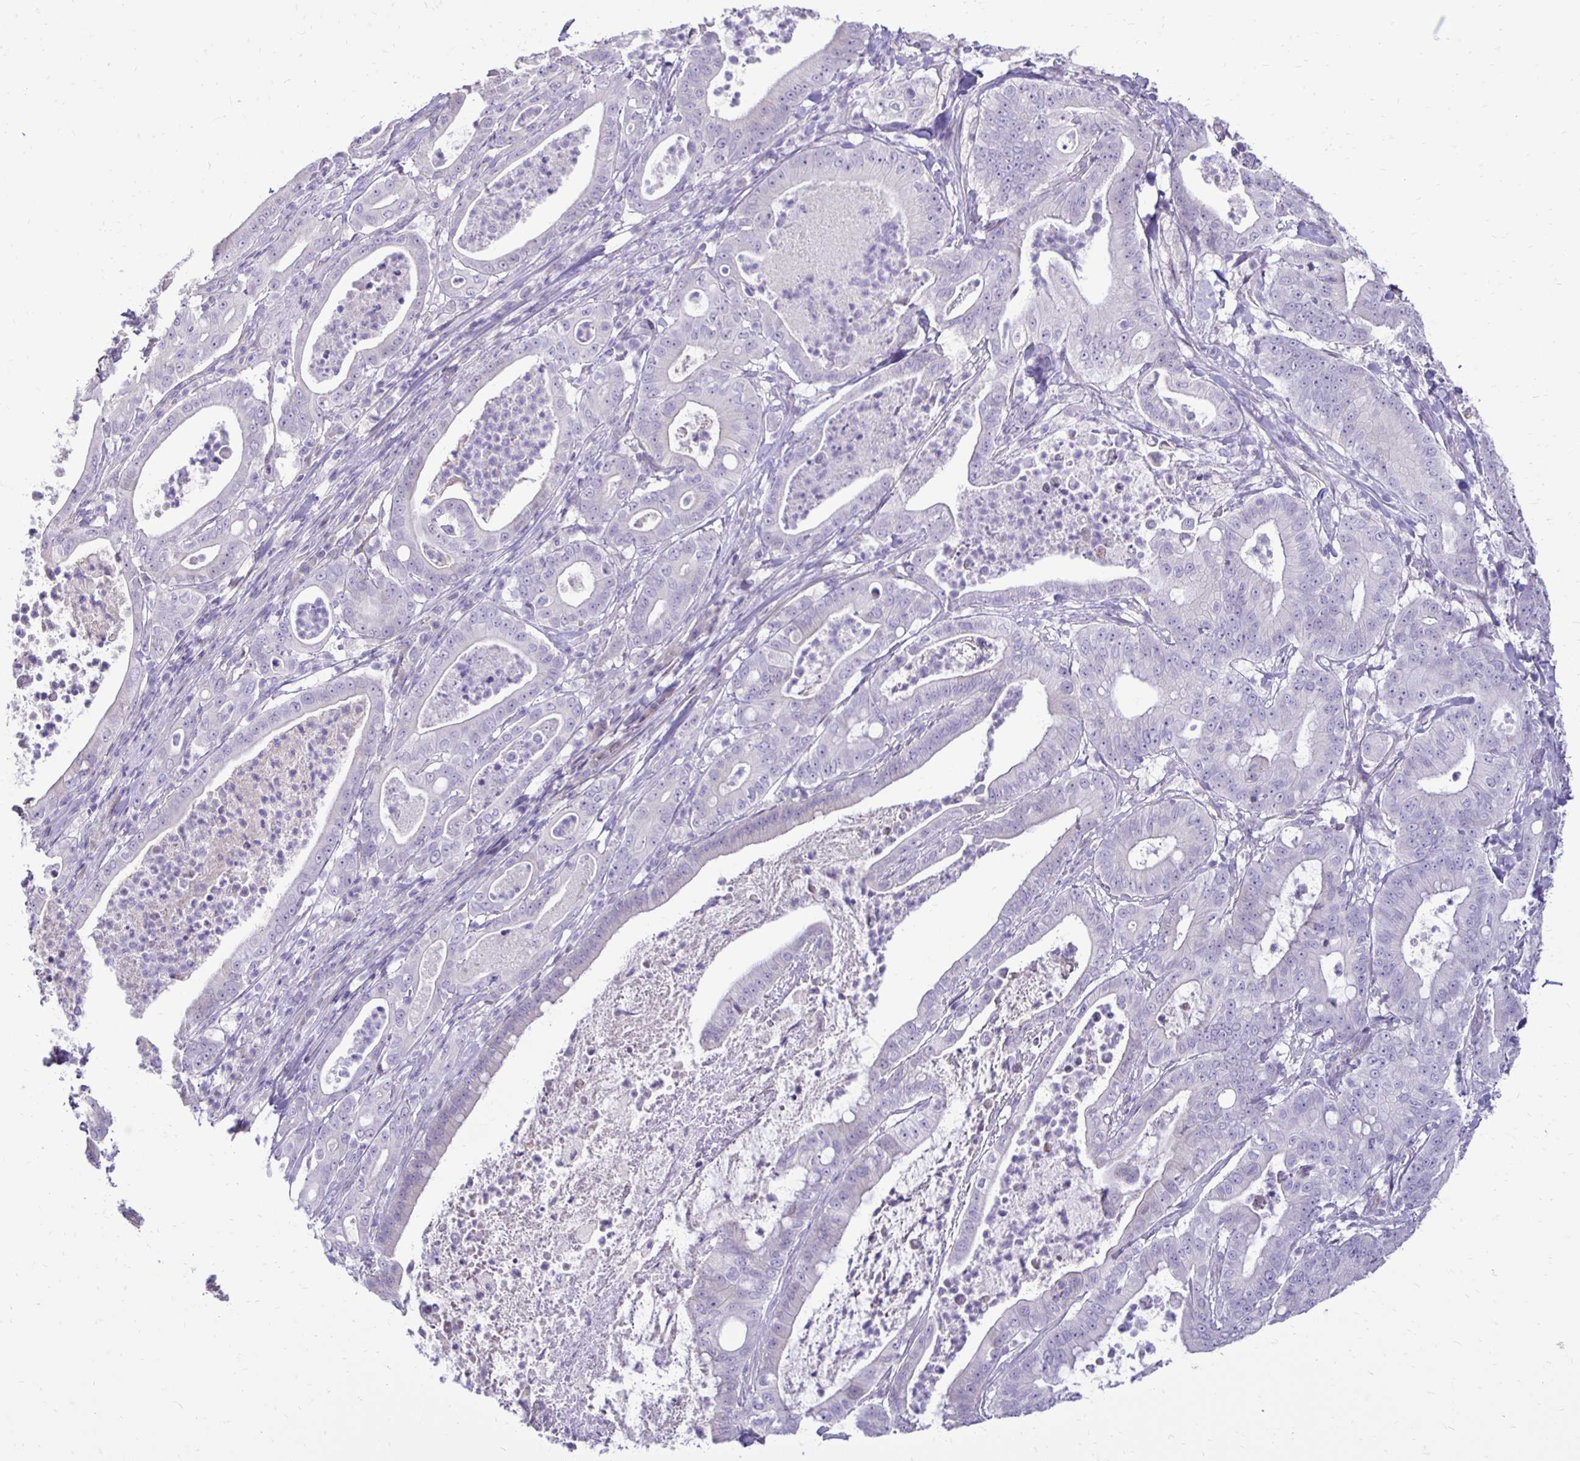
{"staining": {"intensity": "negative", "quantity": "none", "location": "none"}, "tissue": "pancreatic cancer", "cell_type": "Tumor cells", "image_type": "cancer", "snomed": [{"axis": "morphology", "description": "Adenocarcinoma, NOS"}, {"axis": "topography", "description": "Pancreas"}], "caption": "Immunohistochemistry image of human pancreatic adenocarcinoma stained for a protein (brown), which displays no expression in tumor cells.", "gene": "GAS2", "patient": {"sex": "male", "age": 71}}